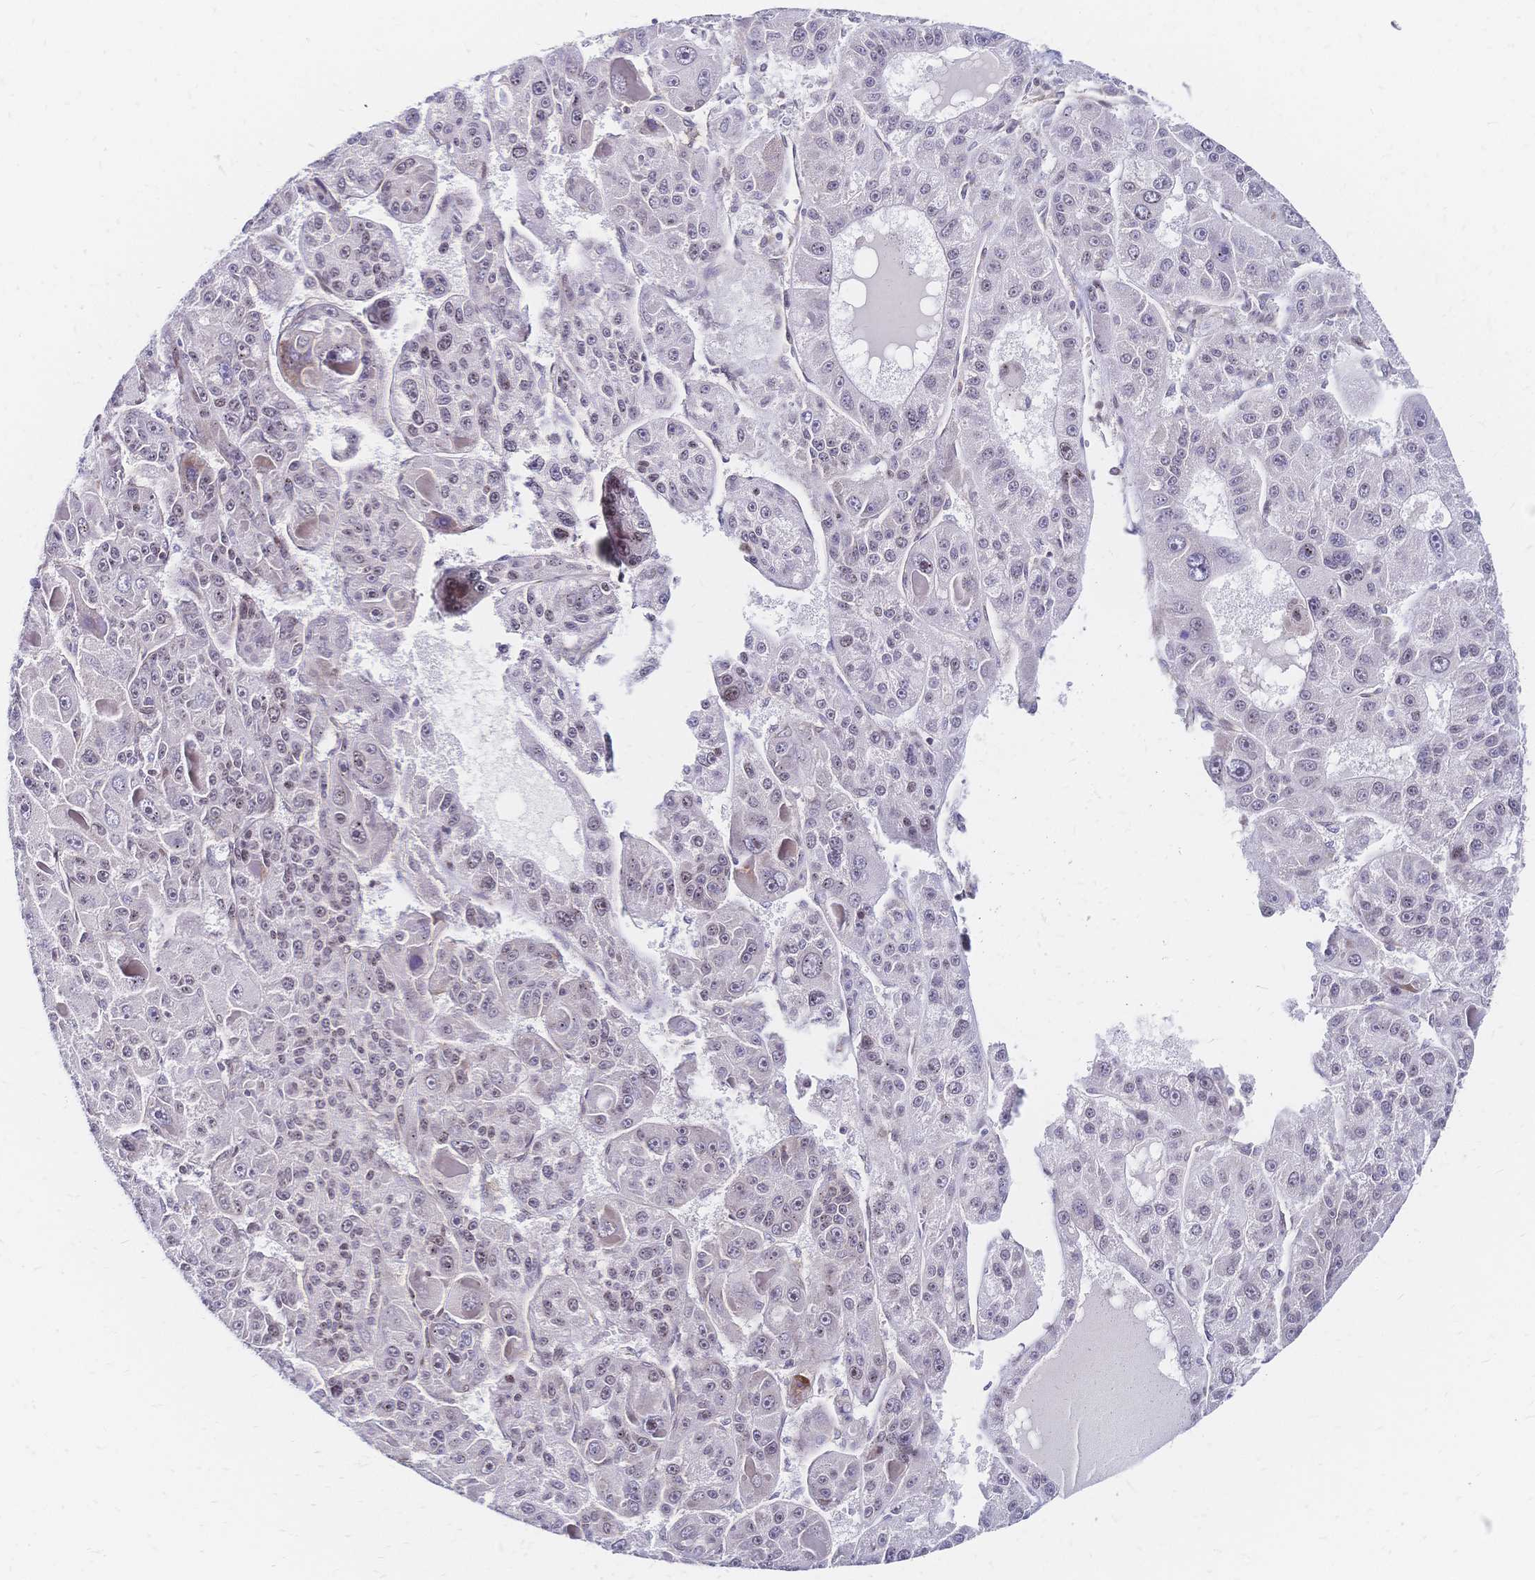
{"staining": {"intensity": "negative", "quantity": "none", "location": "none"}, "tissue": "liver cancer", "cell_type": "Tumor cells", "image_type": "cancer", "snomed": [{"axis": "morphology", "description": "Carcinoma, Hepatocellular, NOS"}, {"axis": "topography", "description": "Liver"}], "caption": "Immunohistochemistry (IHC) micrograph of human liver cancer (hepatocellular carcinoma) stained for a protein (brown), which exhibits no staining in tumor cells.", "gene": "CBX7", "patient": {"sex": "male", "age": 76}}